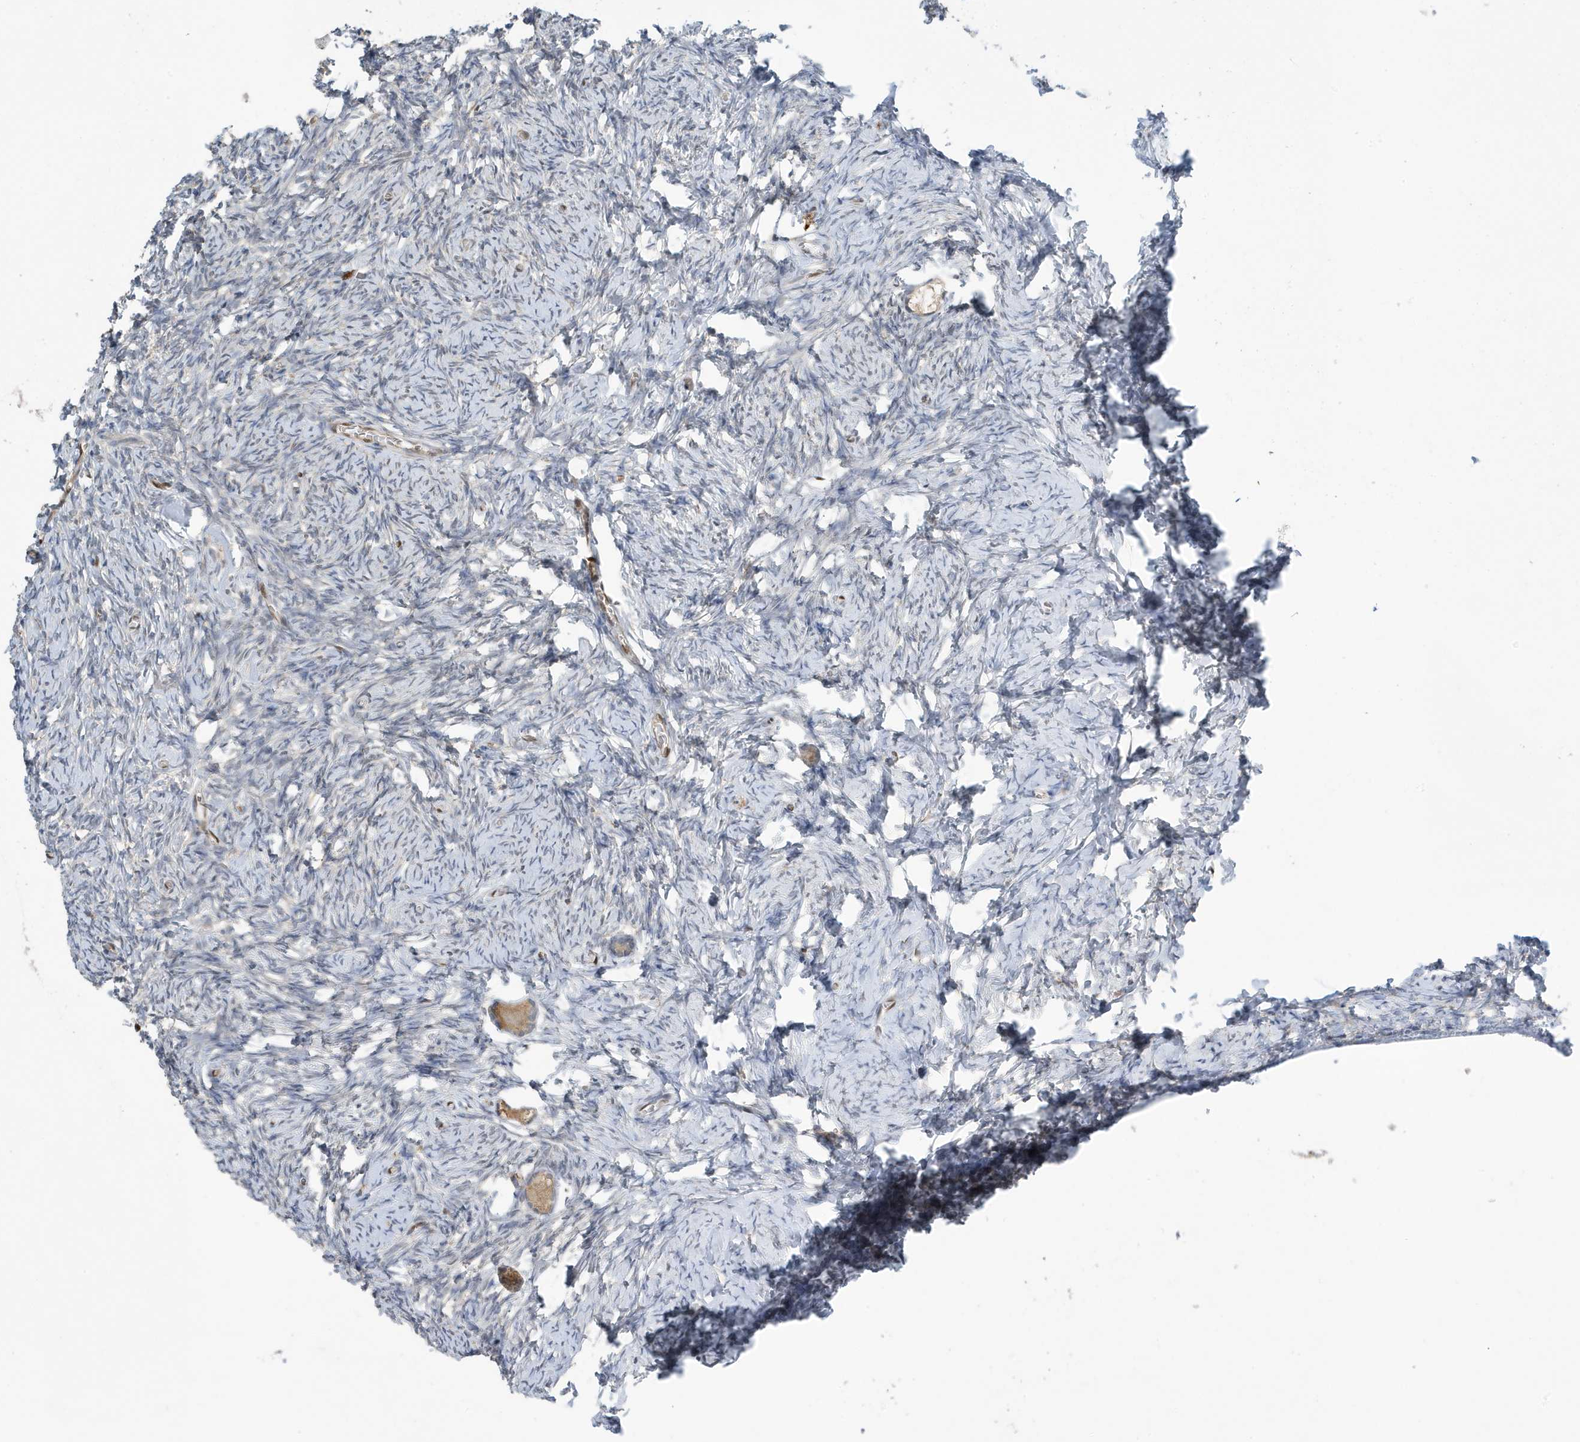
{"staining": {"intensity": "moderate", "quantity": ">75%", "location": "cytoplasmic/membranous"}, "tissue": "ovary", "cell_type": "Follicle cells", "image_type": "normal", "snomed": [{"axis": "morphology", "description": "Normal tissue, NOS"}, {"axis": "topography", "description": "Ovary"}], "caption": "Protein staining reveals moderate cytoplasmic/membranous positivity in approximately >75% of follicle cells in benign ovary.", "gene": "NCOA7", "patient": {"sex": "female", "age": 27}}